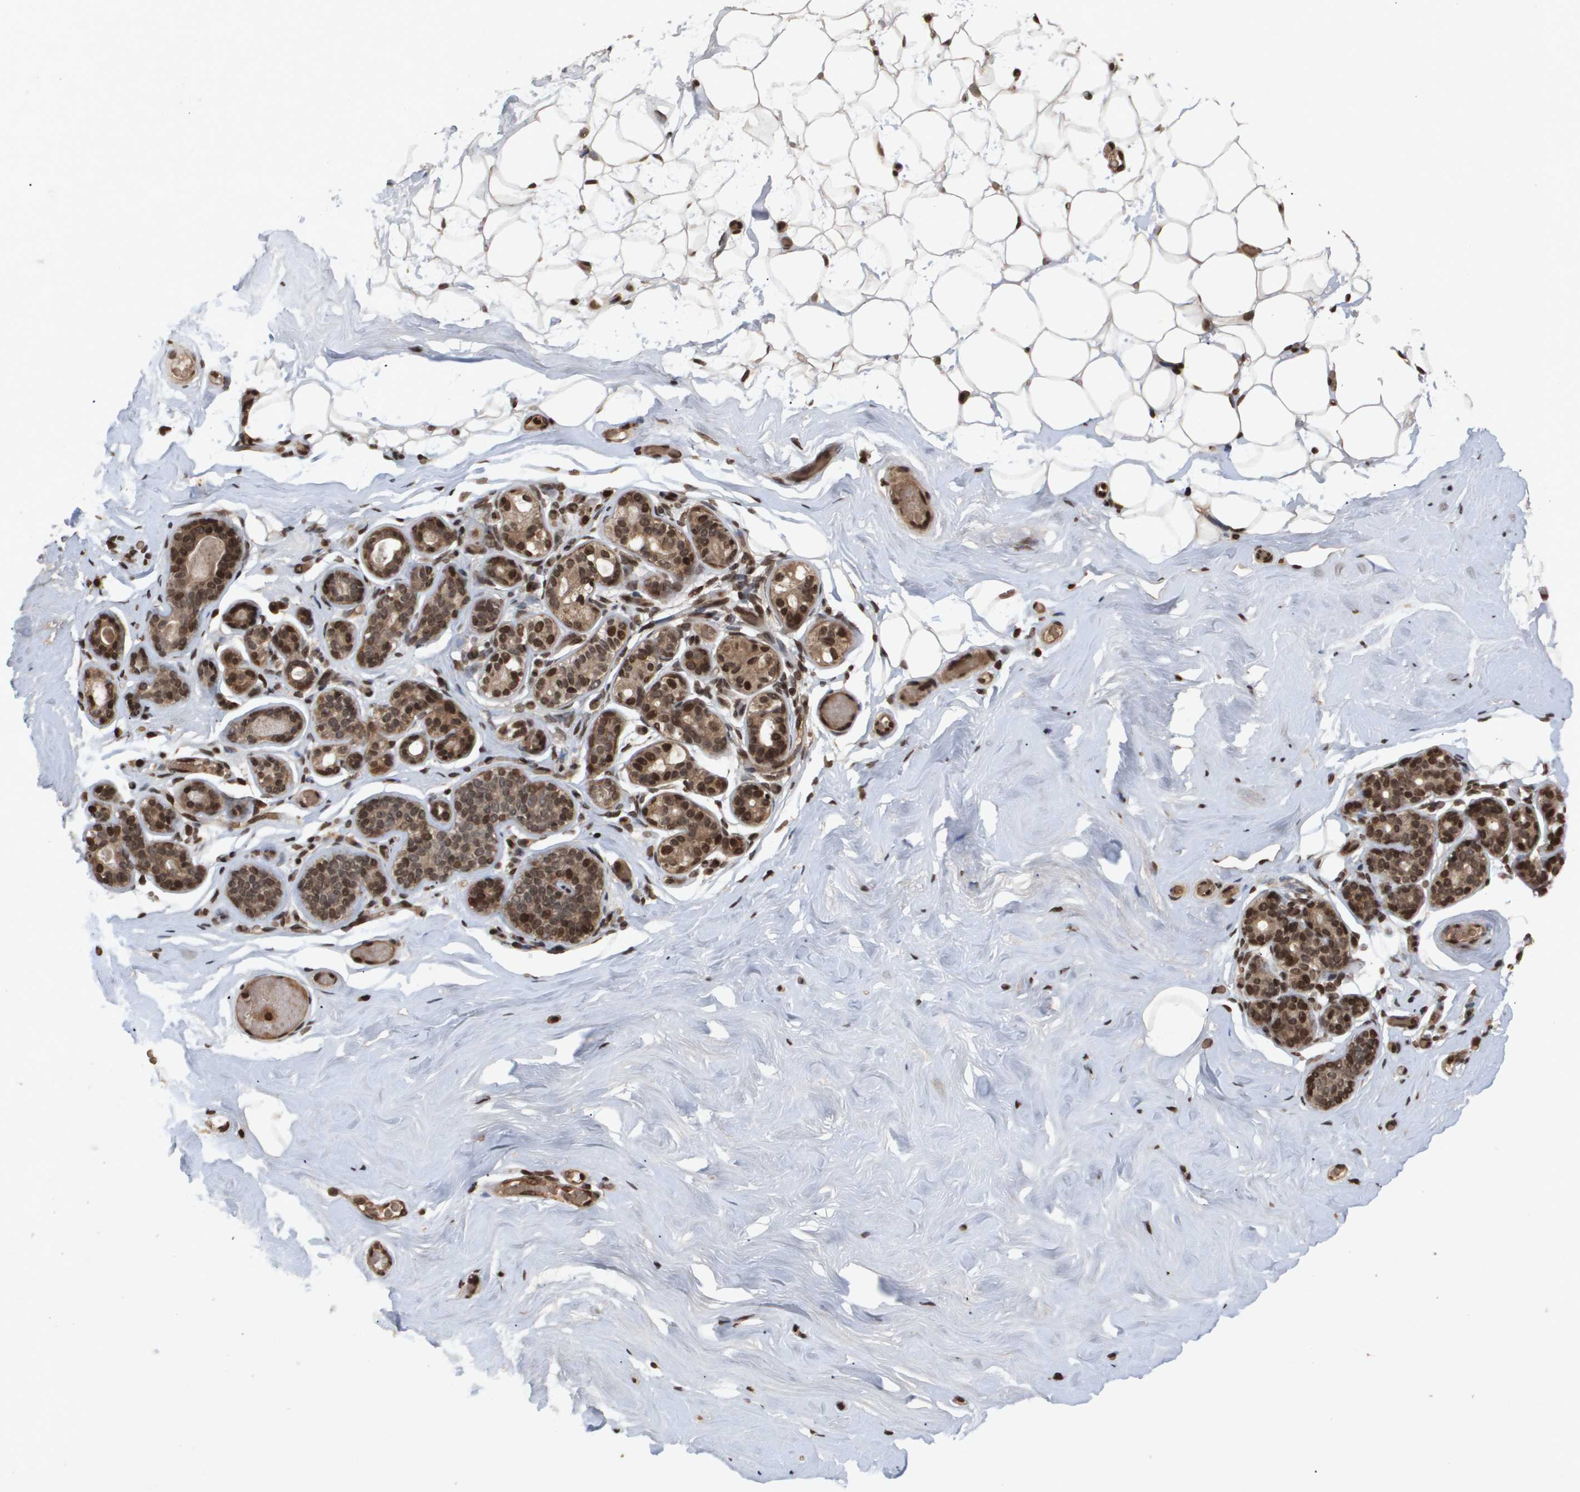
{"staining": {"intensity": "moderate", "quantity": ">75%", "location": "cytoplasmic/membranous,nuclear"}, "tissue": "breast", "cell_type": "Adipocytes", "image_type": "normal", "snomed": [{"axis": "morphology", "description": "Normal tissue, NOS"}, {"axis": "topography", "description": "Breast"}], "caption": "Immunohistochemistry micrograph of unremarkable breast: breast stained using IHC shows medium levels of moderate protein expression localized specifically in the cytoplasmic/membranous,nuclear of adipocytes, appearing as a cytoplasmic/membranous,nuclear brown color.", "gene": "HSPA6", "patient": {"sex": "female", "age": 75}}